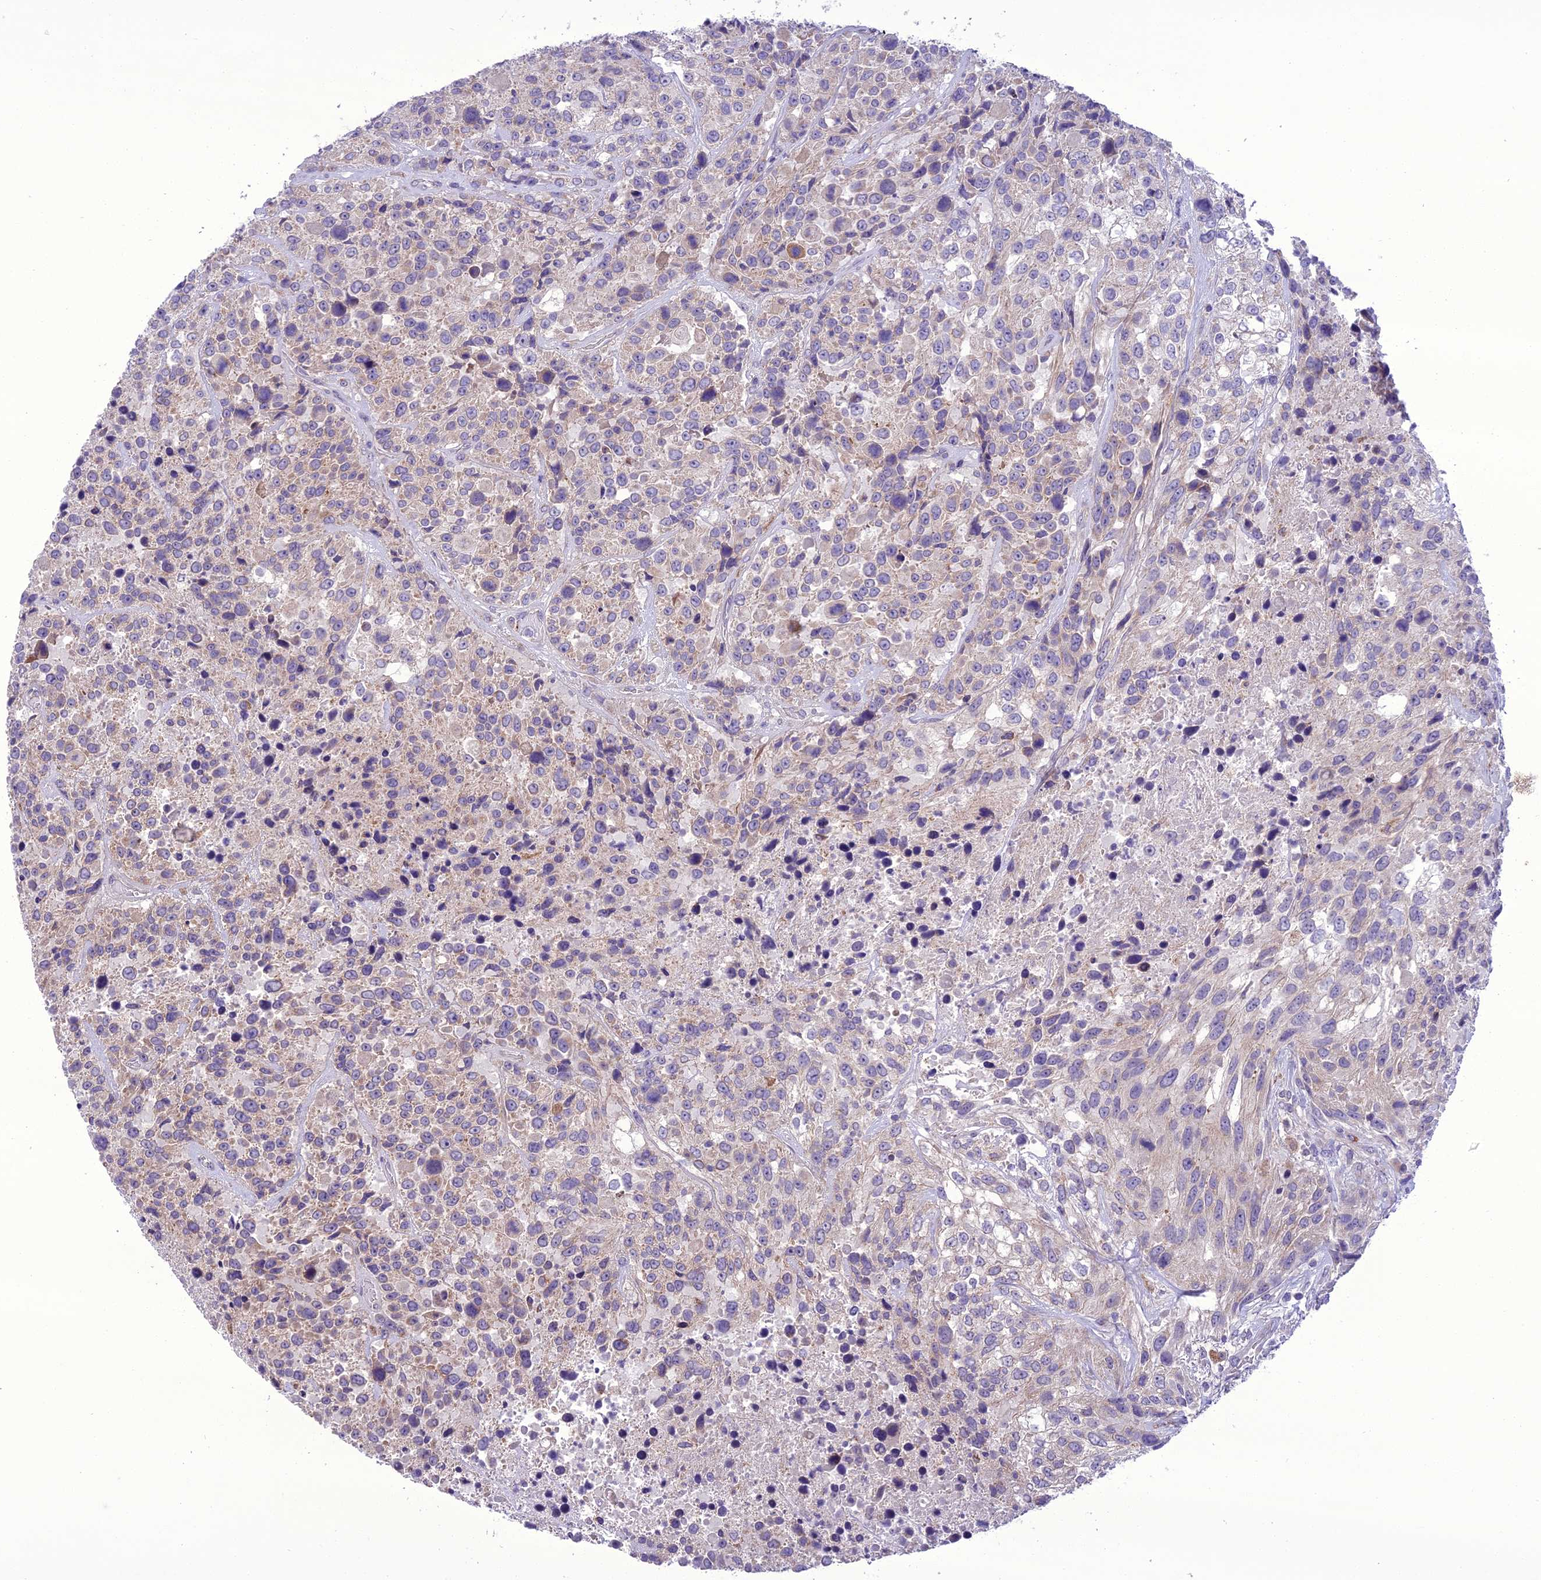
{"staining": {"intensity": "weak", "quantity": "25%-75%", "location": "cytoplasmic/membranous"}, "tissue": "urothelial cancer", "cell_type": "Tumor cells", "image_type": "cancer", "snomed": [{"axis": "morphology", "description": "Urothelial carcinoma, High grade"}, {"axis": "topography", "description": "Urinary bladder"}], "caption": "There is low levels of weak cytoplasmic/membranous positivity in tumor cells of urothelial cancer, as demonstrated by immunohistochemical staining (brown color).", "gene": "SCRT1", "patient": {"sex": "female", "age": 70}}